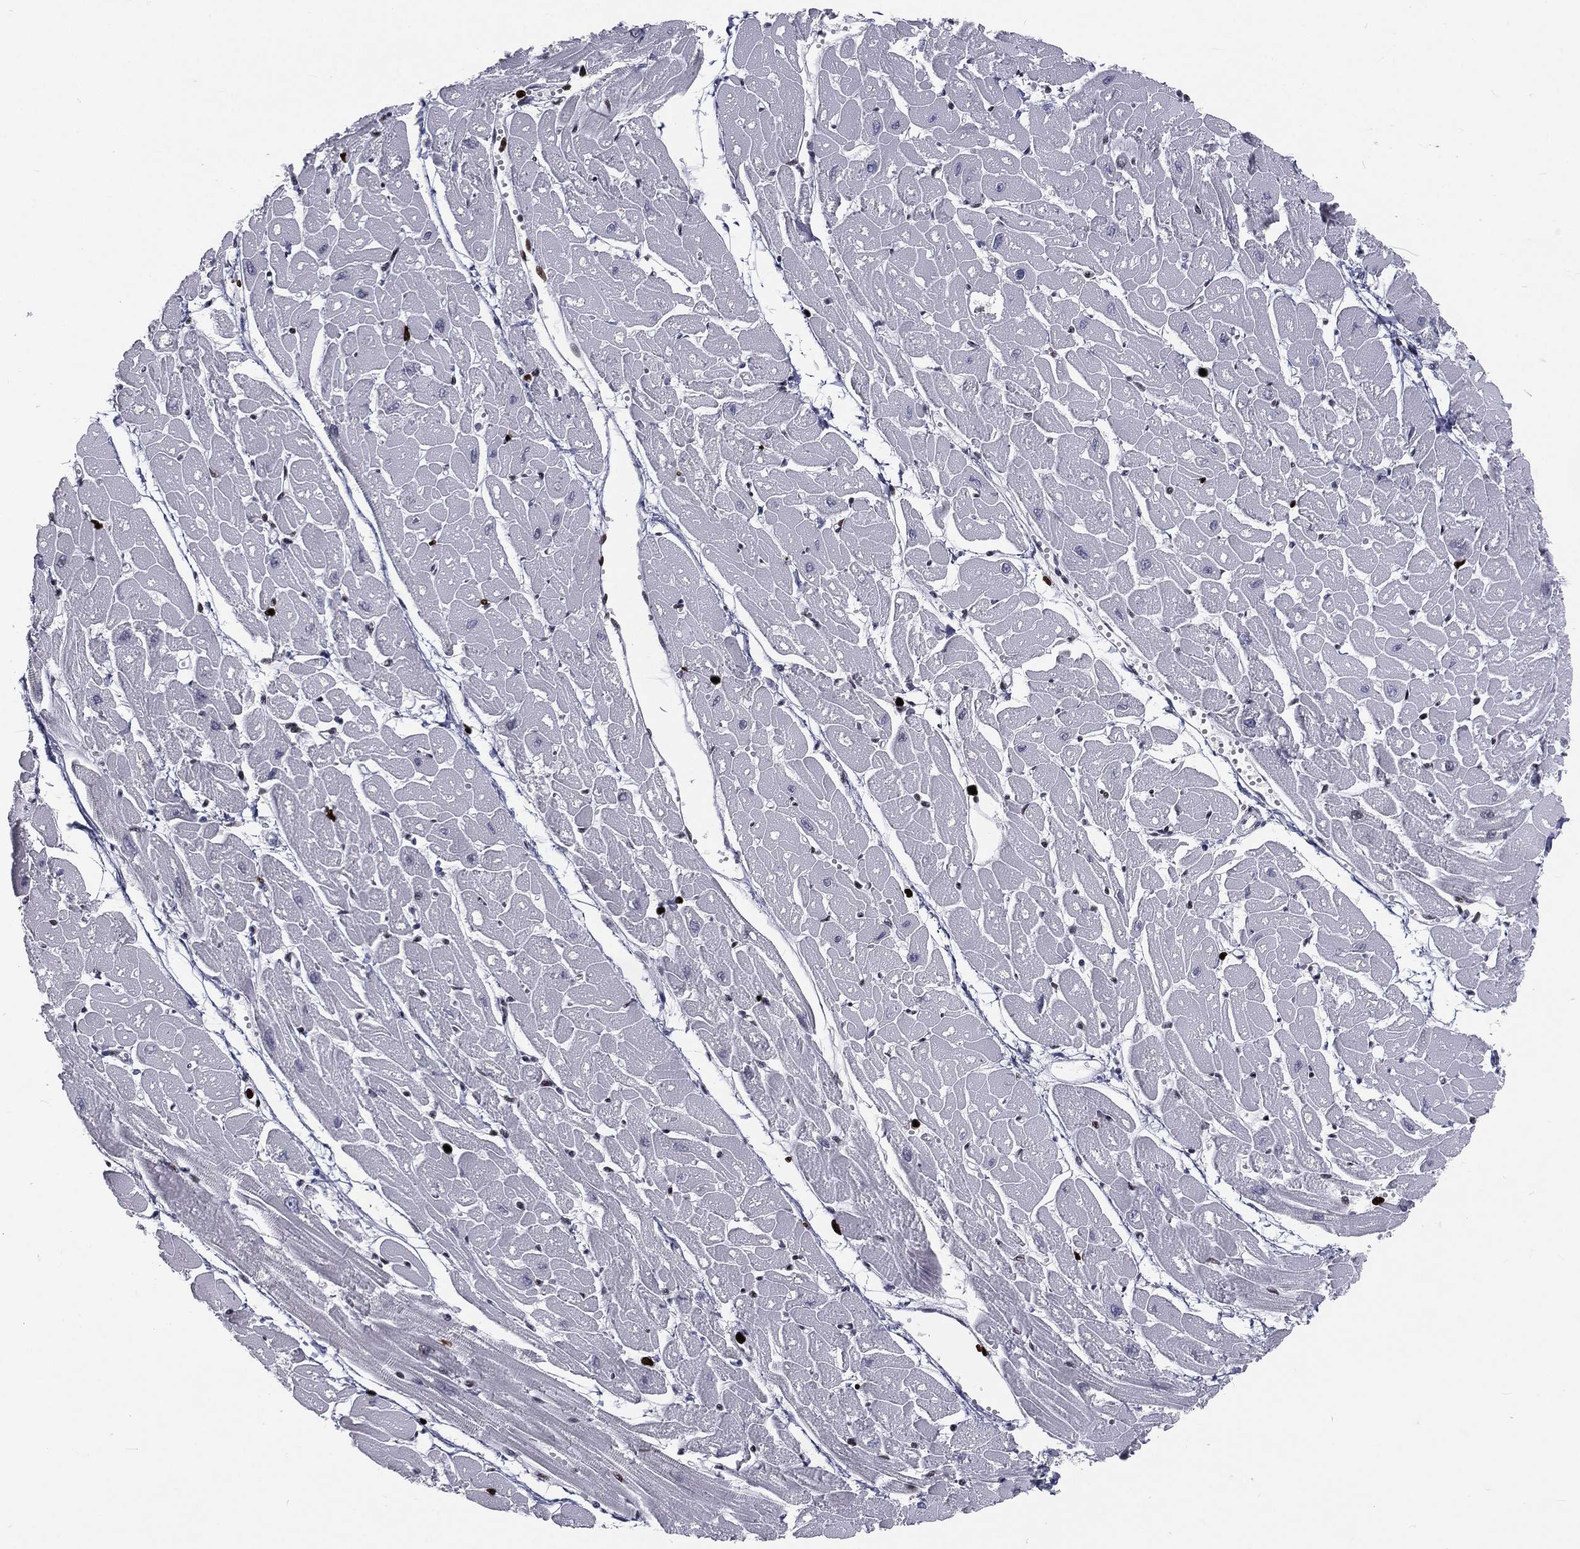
{"staining": {"intensity": "negative", "quantity": "none", "location": "none"}, "tissue": "heart muscle", "cell_type": "Cardiomyocytes", "image_type": "normal", "snomed": [{"axis": "morphology", "description": "Normal tissue, NOS"}, {"axis": "topography", "description": "Heart"}], "caption": "IHC micrograph of normal heart muscle: human heart muscle stained with DAB displays no significant protein positivity in cardiomyocytes.", "gene": "MNDA", "patient": {"sex": "male", "age": 57}}